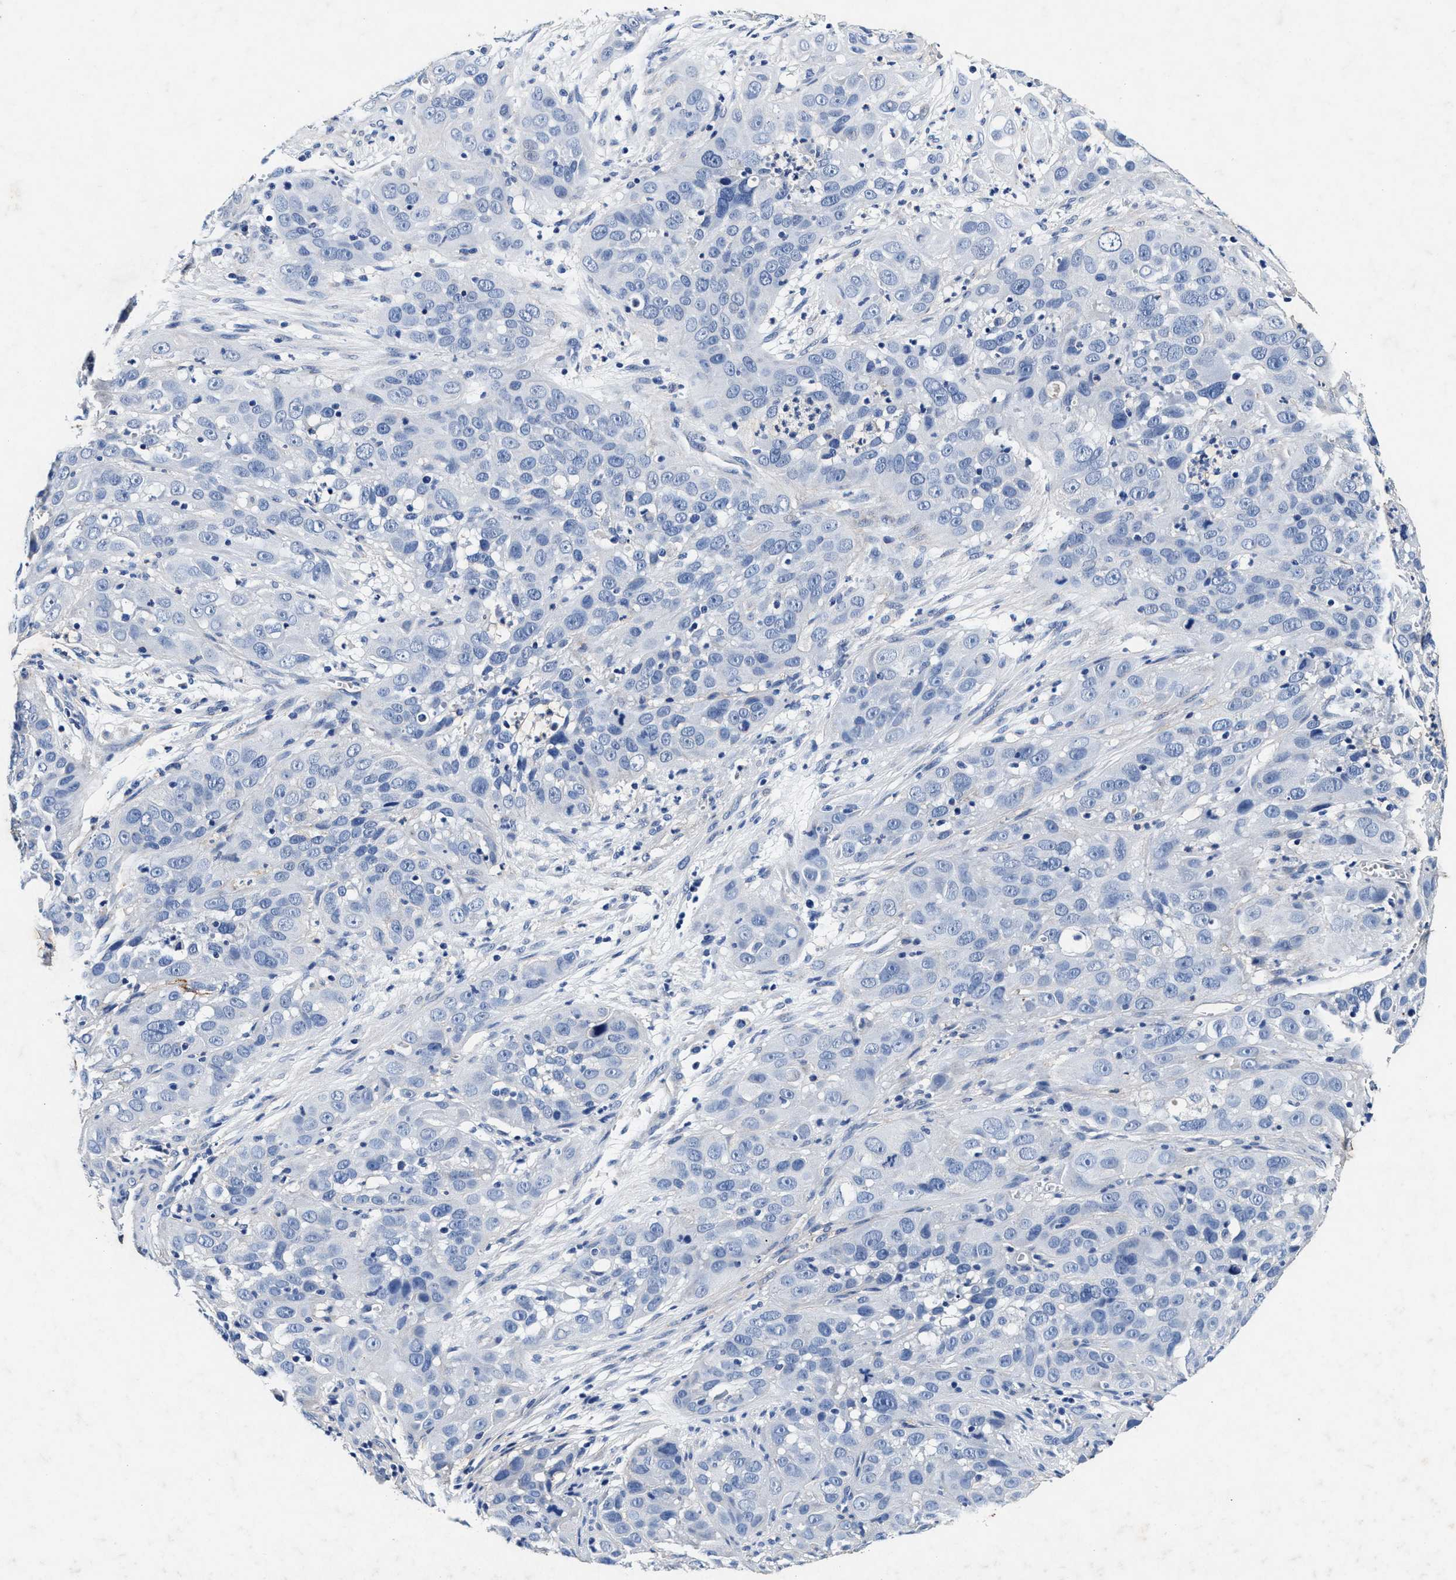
{"staining": {"intensity": "negative", "quantity": "none", "location": "none"}, "tissue": "cervical cancer", "cell_type": "Tumor cells", "image_type": "cancer", "snomed": [{"axis": "morphology", "description": "Squamous cell carcinoma, NOS"}, {"axis": "topography", "description": "Cervix"}], "caption": "Immunohistochemical staining of cervical cancer reveals no significant positivity in tumor cells.", "gene": "SLC8A1", "patient": {"sex": "female", "age": 32}}